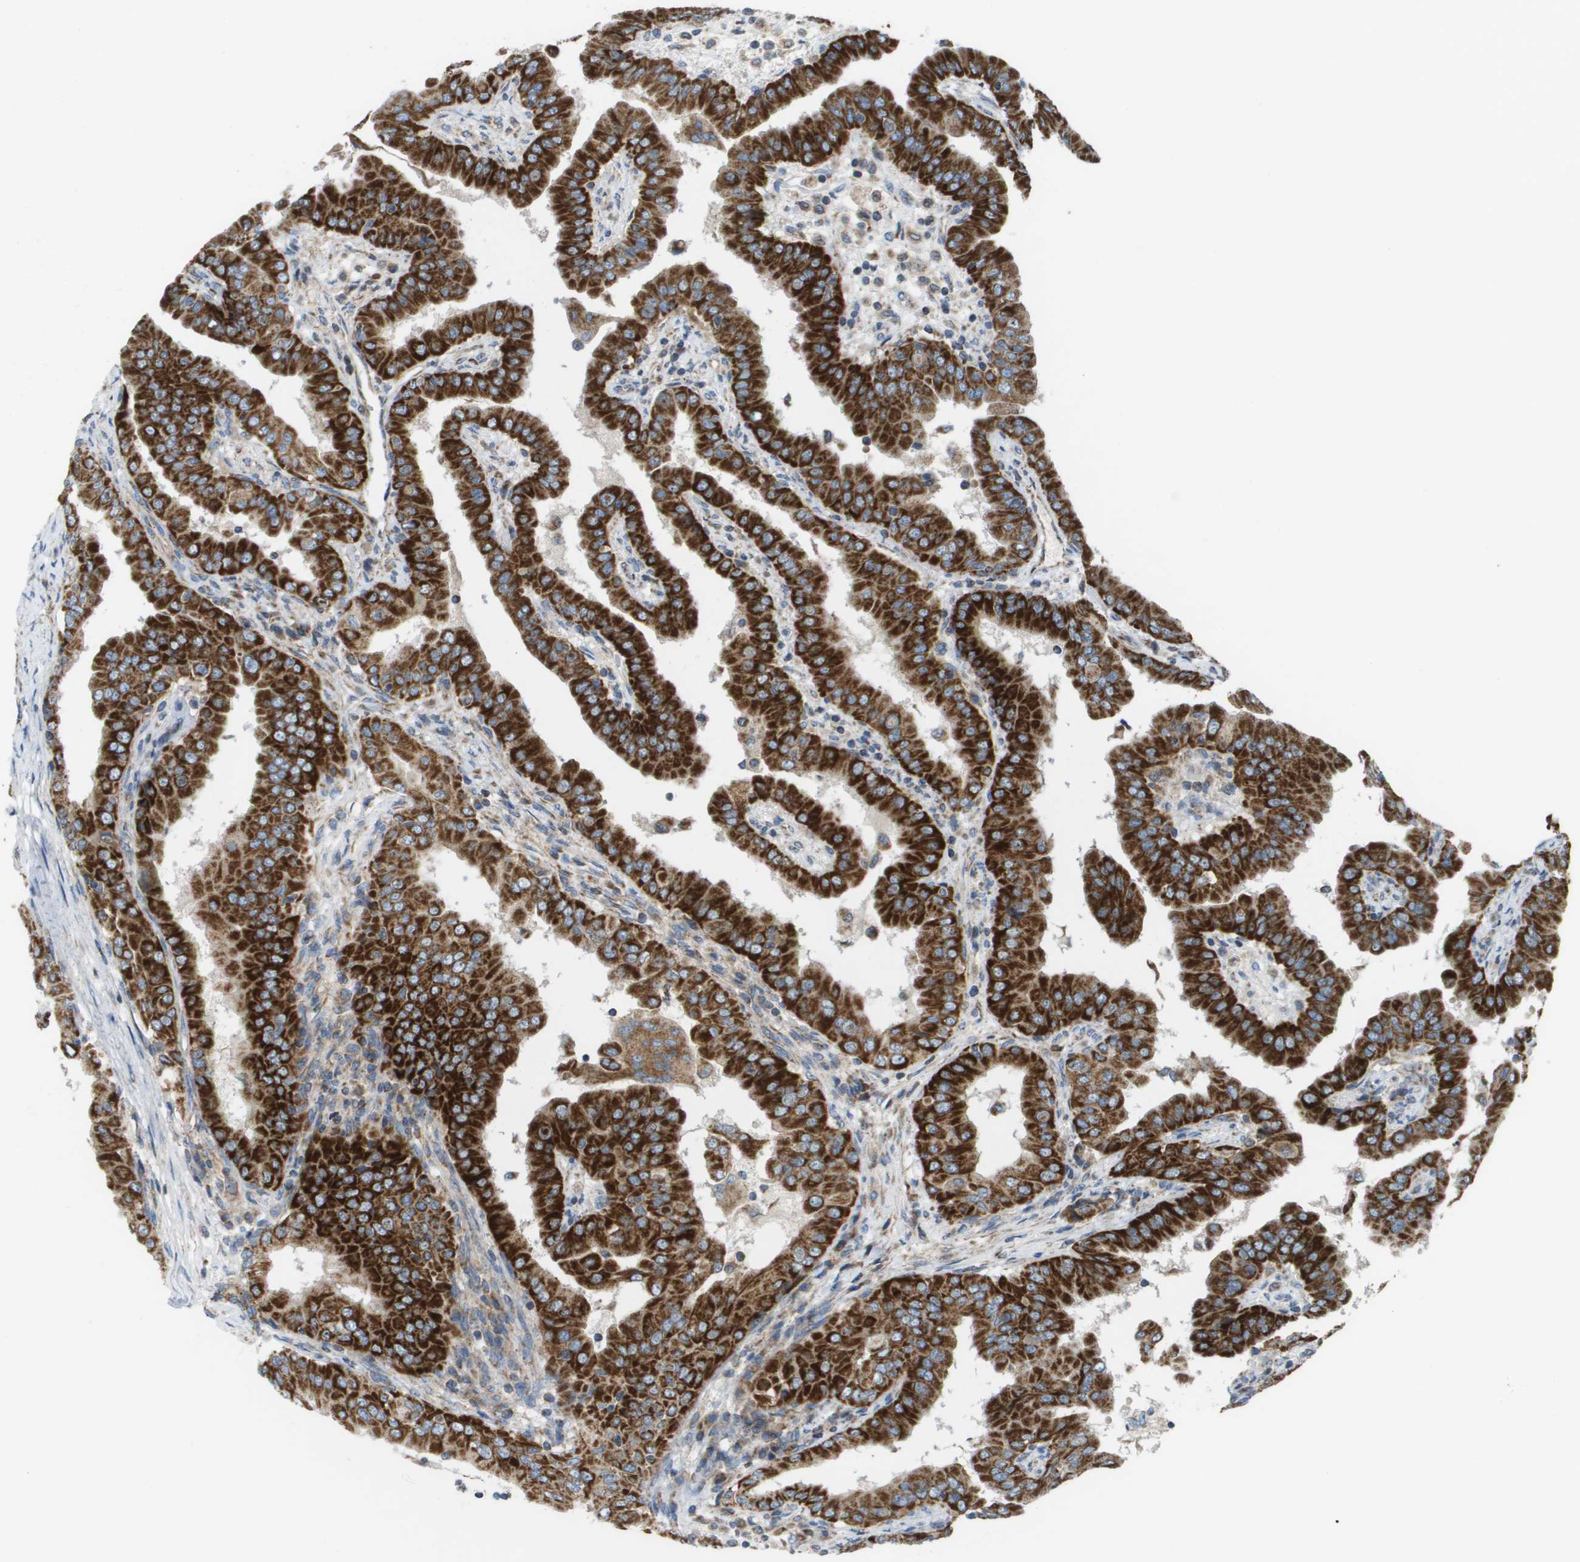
{"staining": {"intensity": "strong", "quantity": ">75%", "location": "cytoplasmic/membranous"}, "tissue": "thyroid cancer", "cell_type": "Tumor cells", "image_type": "cancer", "snomed": [{"axis": "morphology", "description": "Papillary adenocarcinoma, NOS"}, {"axis": "topography", "description": "Thyroid gland"}], "caption": "There is high levels of strong cytoplasmic/membranous positivity in tumor cells of papillary adenocarcinoma (thyroid), as demonstrated by immunohistochemical staining (brown color).", "gene": "FIS1", "patient": {"sex": "male", "age": 33}}